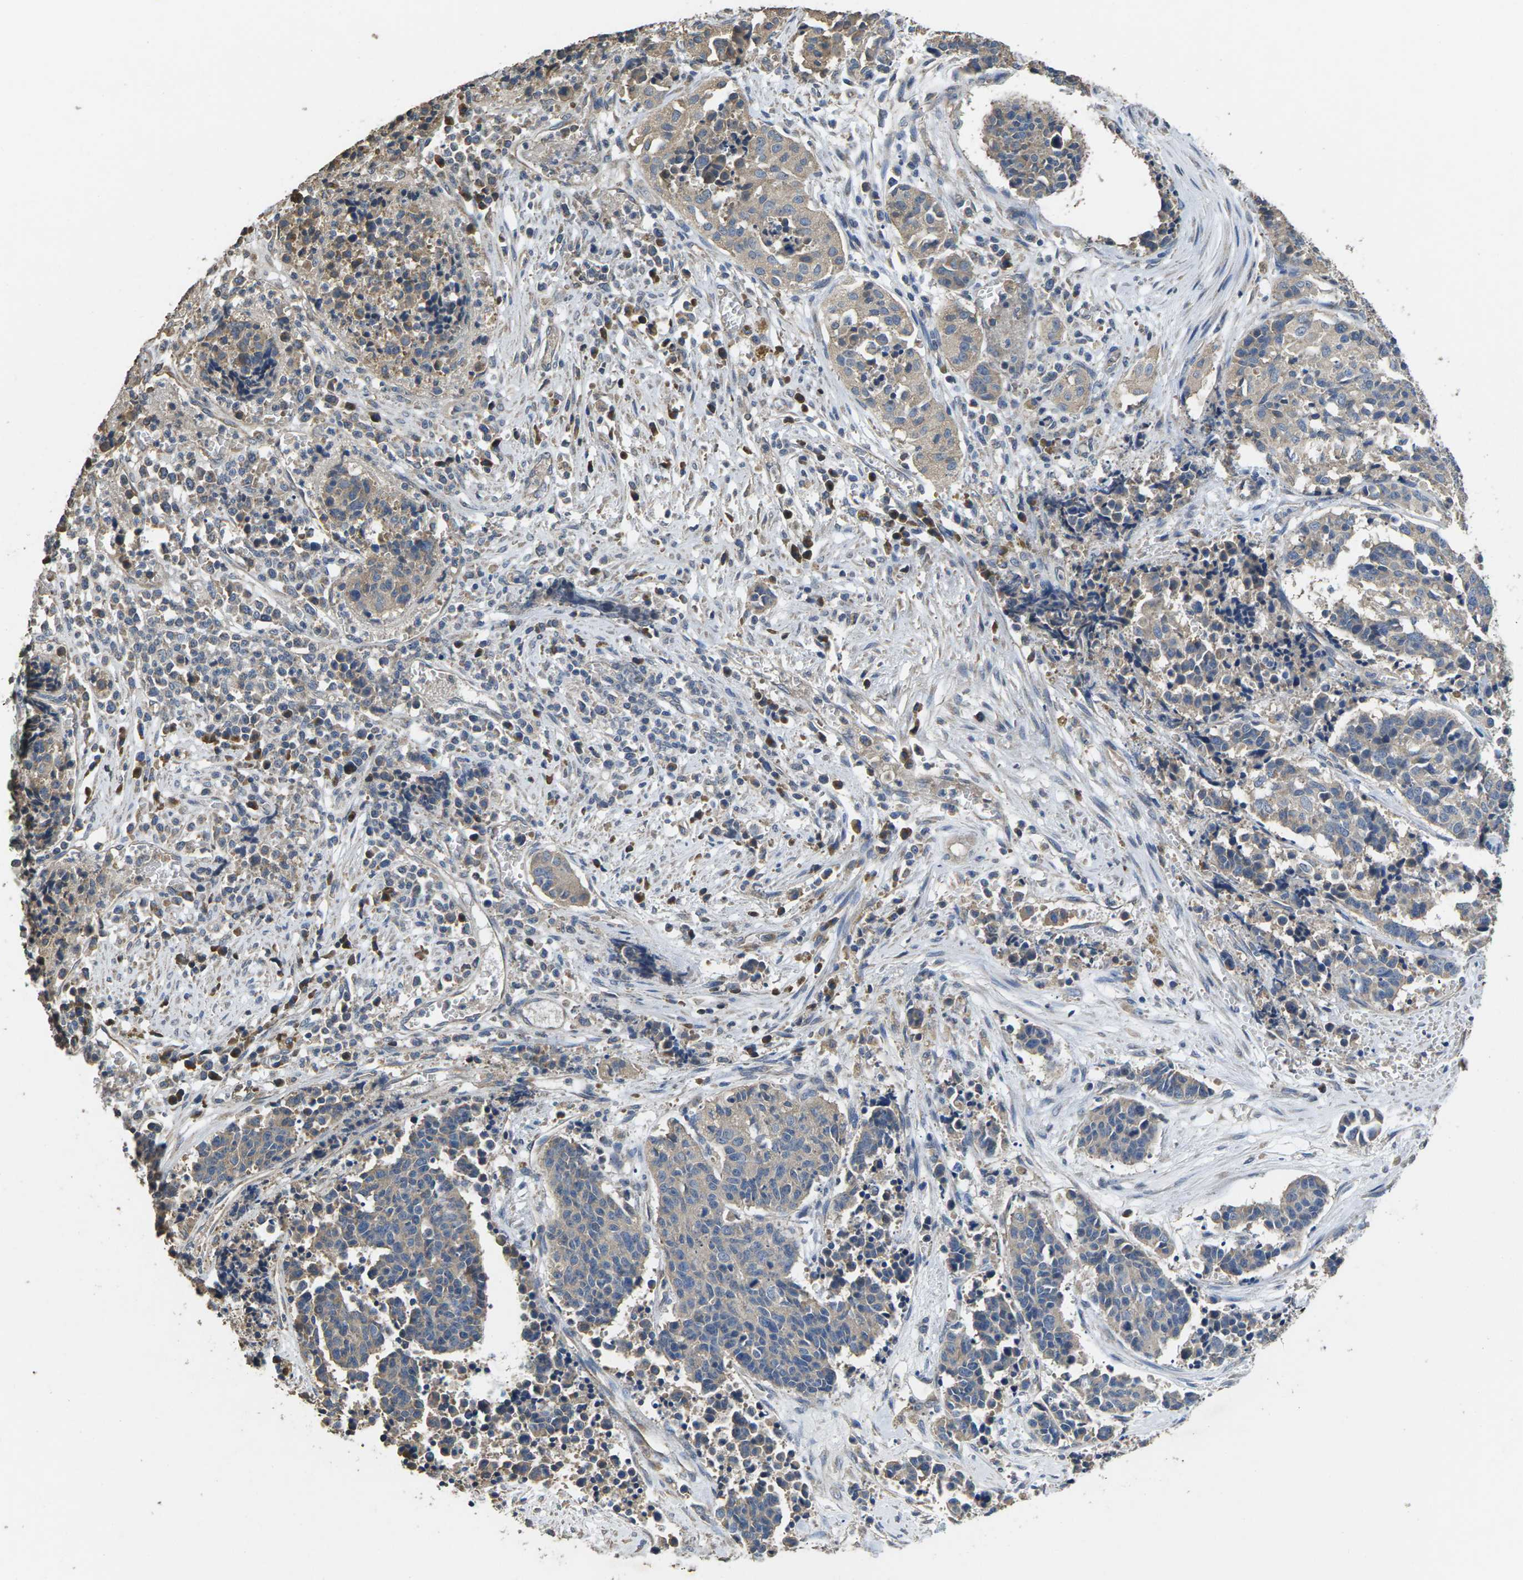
{"staining": {"intensity": "negative", "quantity": "none", "location": "none"}, "tissue": "cervical cancer", "cell_type": "Tumor cells", "image_type": "cancer", "snomed": [{"axis": "morphology", "description": "Squamous cell carcinoma, NOS"}, {"axis": "topography", "description": "Cervix"}], "caption": "Immunohistochemistry (IHC) of cervical squamous cell carcinoma shows no staining in tumor cells. (Immunohistochemistry (IHC), brightfield microscopy, high magnification).", "gene": "B4GAT1", "patient": {"sex": "female", "age": 35}}